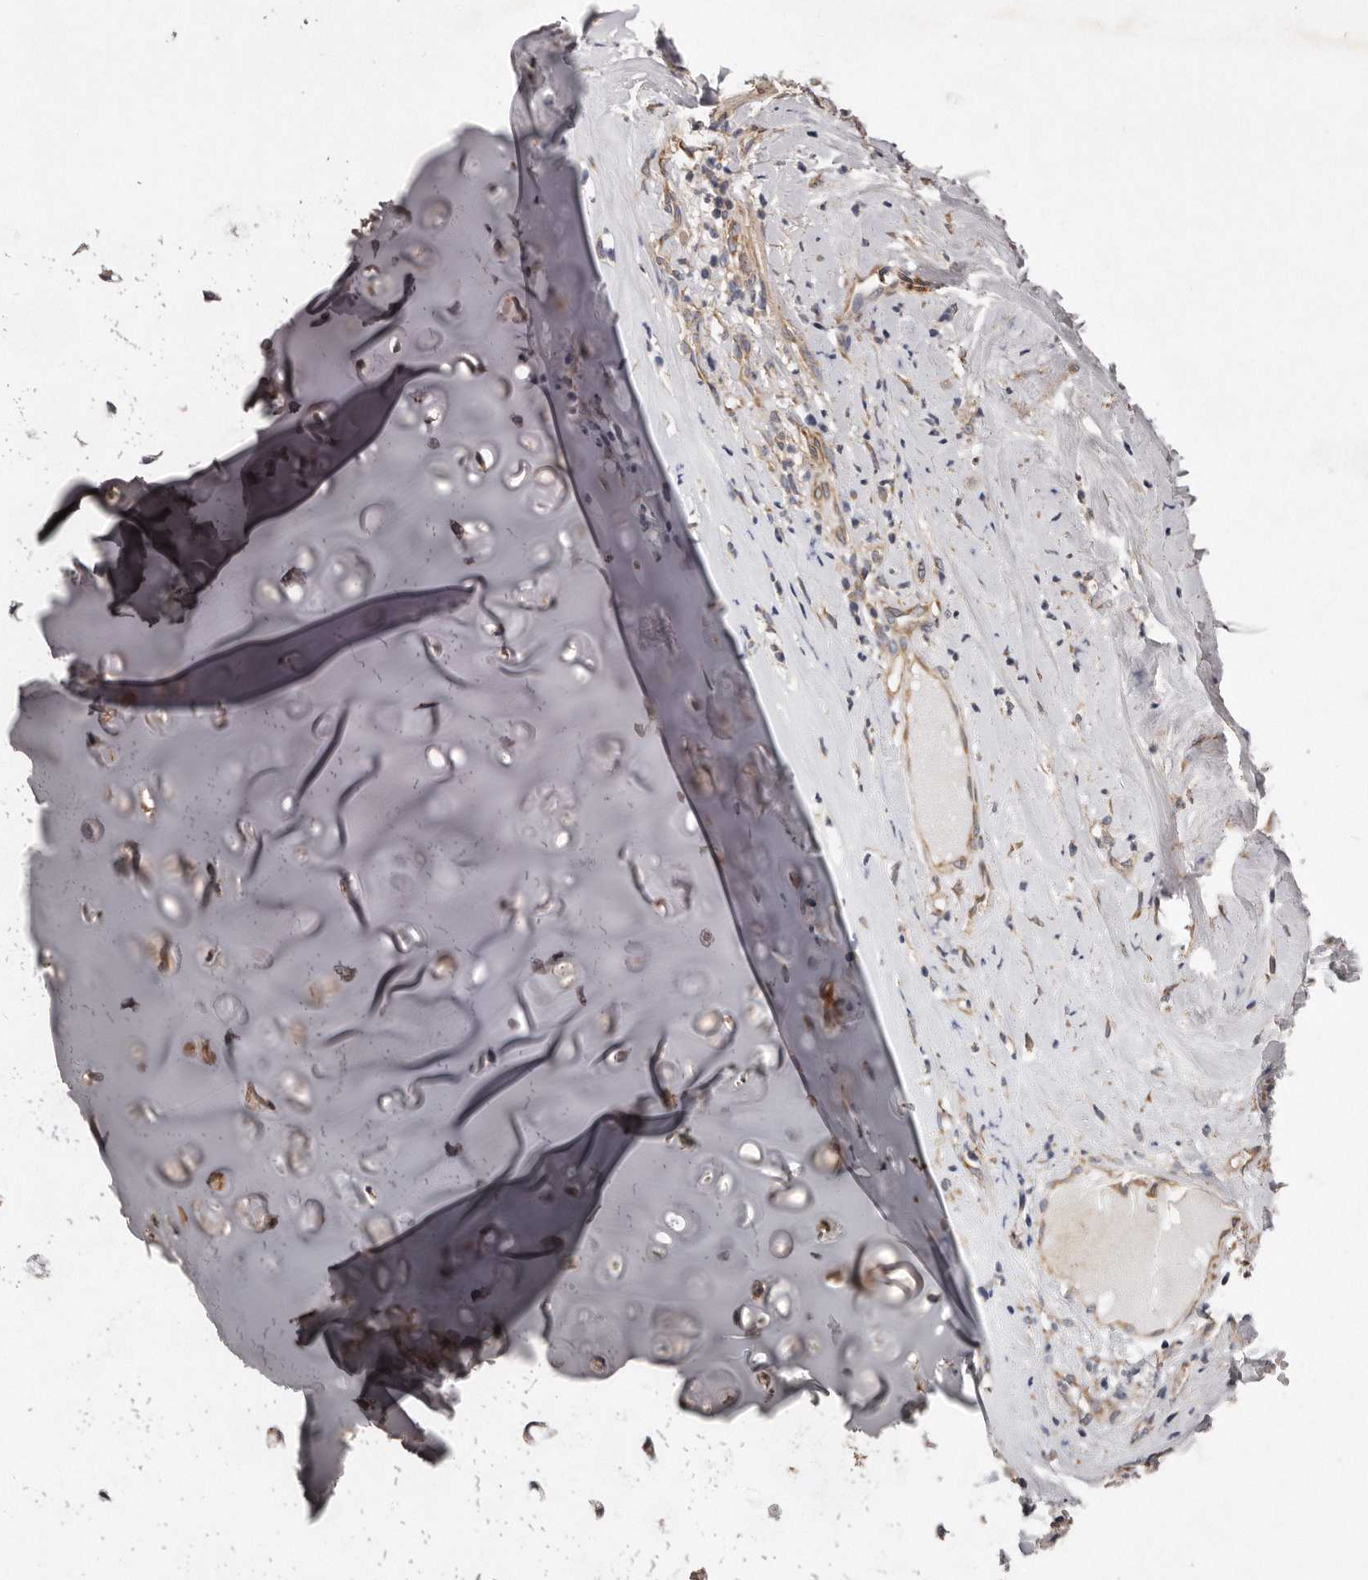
{"staining": {"intensity": "moderate", "quantity": ">75%", "location": "cytoplasmic/membranous"}, "tissue": "adipose tissue", "cell_type": "Adipocytes", "image_type": "normal", "snomed": [{"axis": "morphology", "description": "Normal tissue, NOS"}, {"axis": "morphology", "description": "Basal cell carcinoma"}, {"axis": "topography", "description": "Cartilage tissue"}, {"axis": "topography", "description": "Nasopharynx"}, {"axis": "topography", "description": "Oral tissue"}], "caption": "About >75% of adipocytes in benign adipose tissue exhibit moderate cytoplasmic/membranous protein staining as visualized by brown immunohistochemical staining.", "gene": "ARMCX1", "patient": {"sex": "female", "age": 77}}